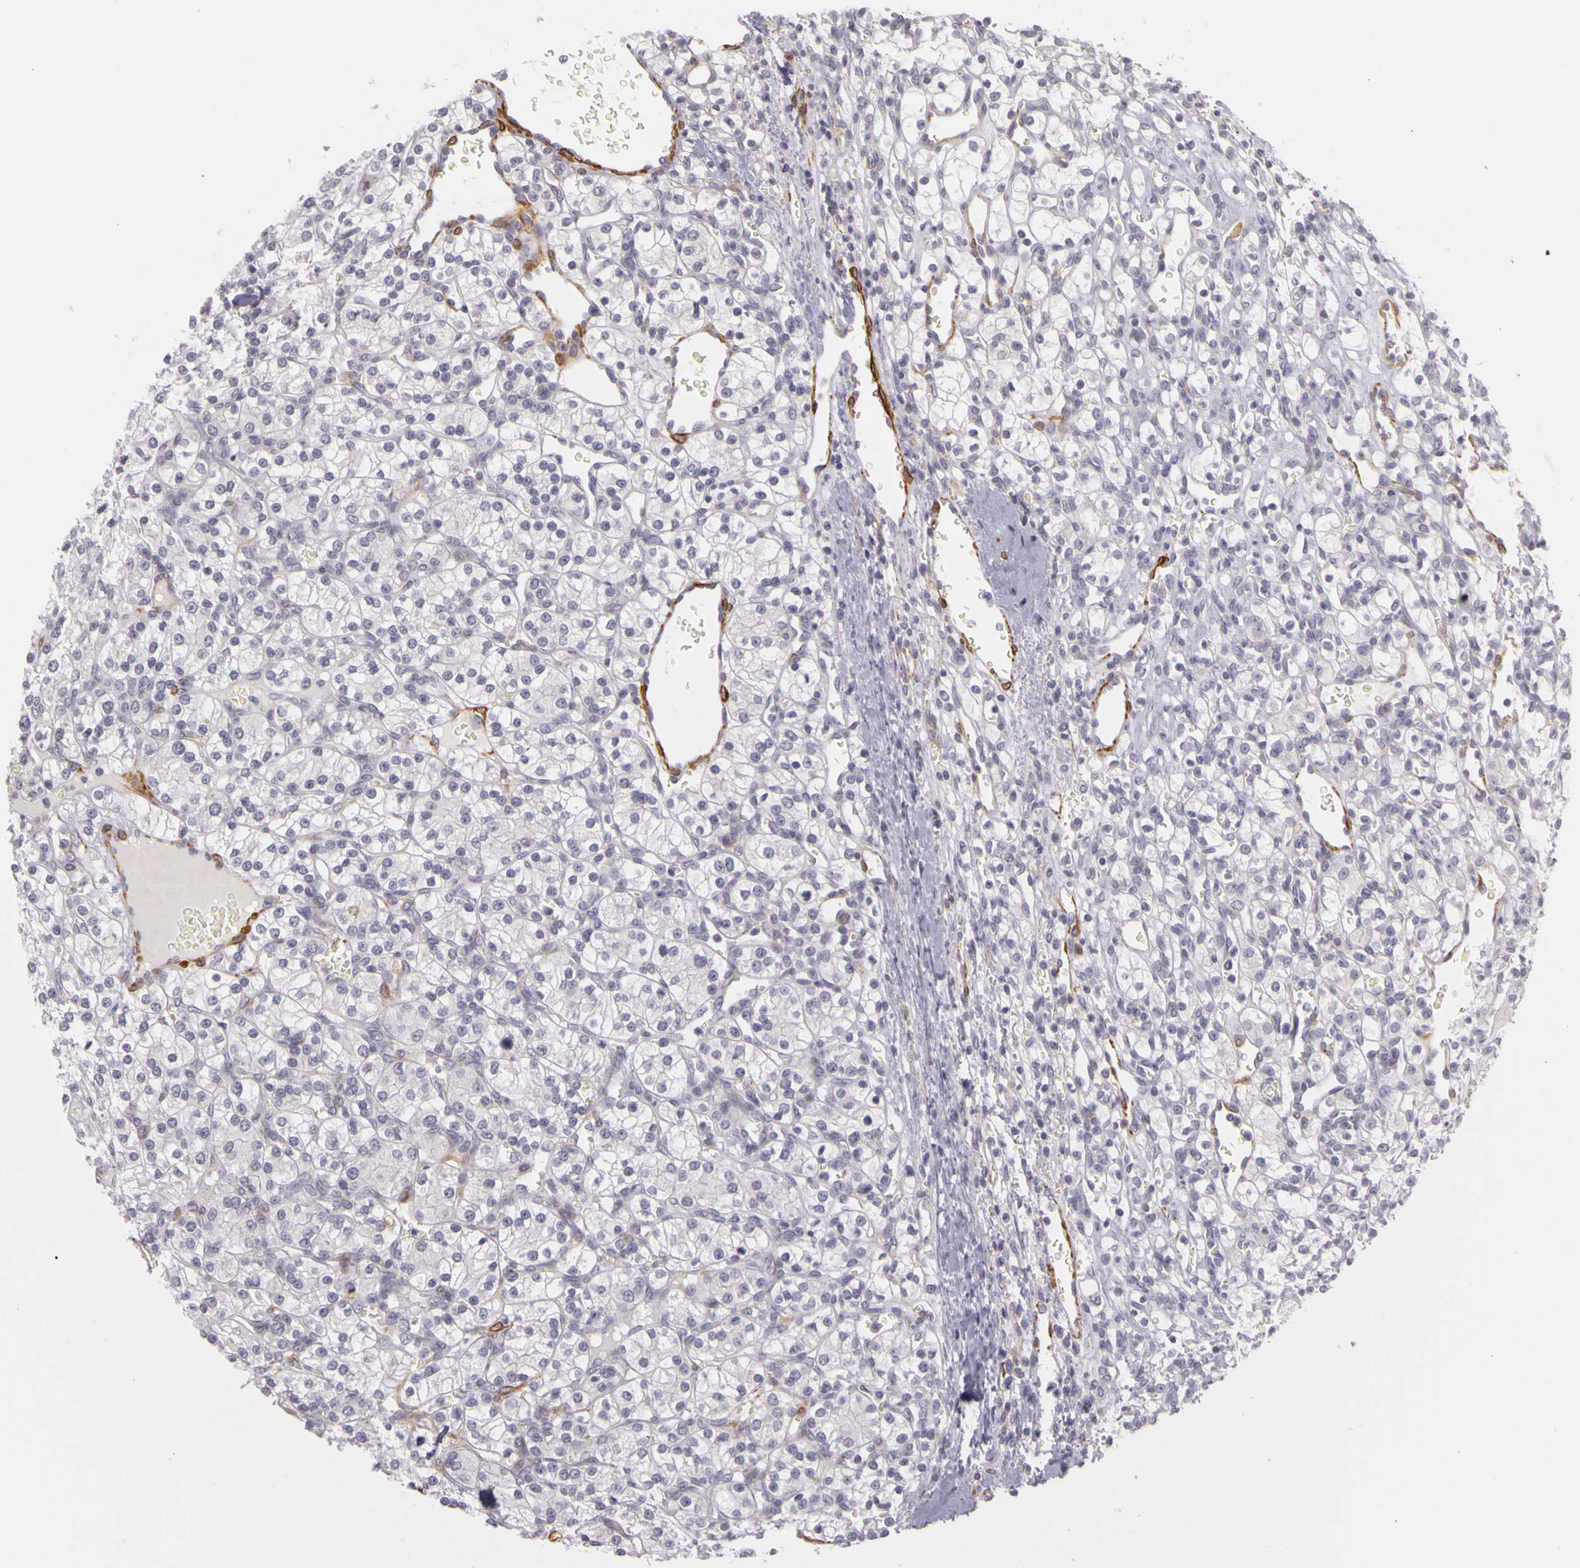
{"staining": {"intensity": "negative", "quantity": "none", "location": "none"}, "tissue": "renal cancer", "cell_type": "Tumor cells", "image_type": "cancer", "snomed": [{"axis": "morphology", "description": "Adenocarcinoma, NOS"}, {"axis": "topography", "description": "Kidney"}], "caption": "Tumor cells are negative for protein expression in human renal adenocarcinoma.", "gene": "CNTN2", "patient": {"sex": "female", "age": 62}}